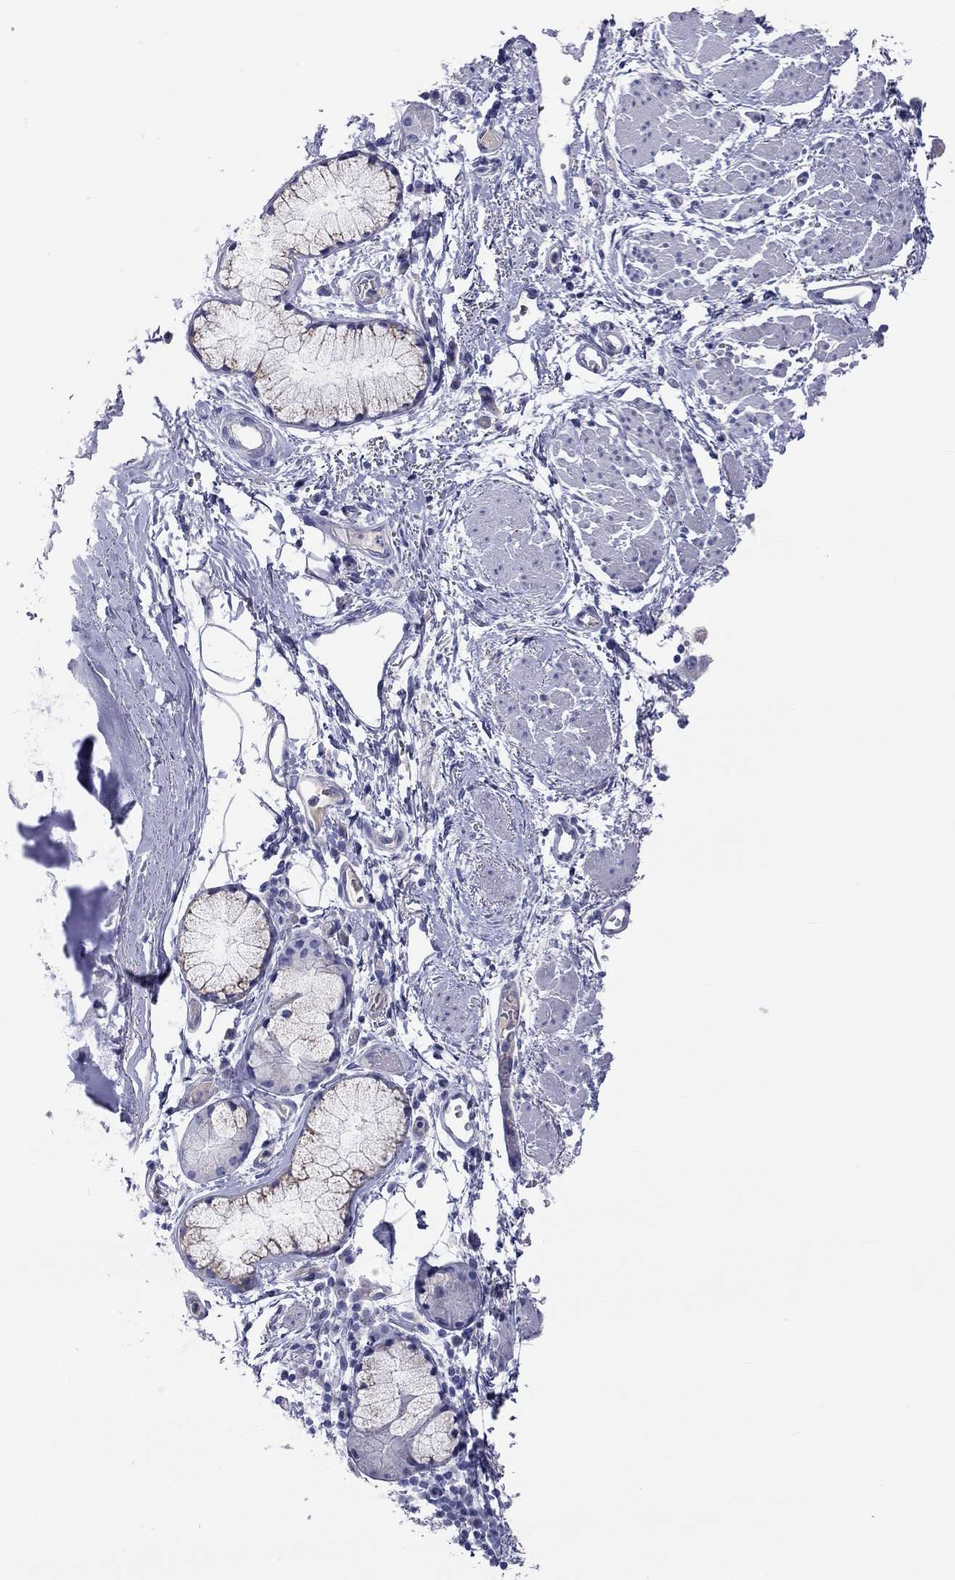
{"staining": {"intensity": "negative", "quantity": "none", "location": "none"}, "tissue": "bronchus", "cell_type": "Respiratory epithelial cells", "image_type": "normal", "snomed": [{"axis": "morphology", "description": "Normal tissue, NOS"}, {"axis": "topography", "description": "Bronchus"}, {"axis": "topography", "description": "Lung"}], "caption": "DAB (3,3'-diaminobenzidine) immunohistochemical staining of unremarkable bronchus reveals no significant expression in respiratory epithelial cells.", "gene": "ST7L", "patient": {"sex": "female", "age": 57}}